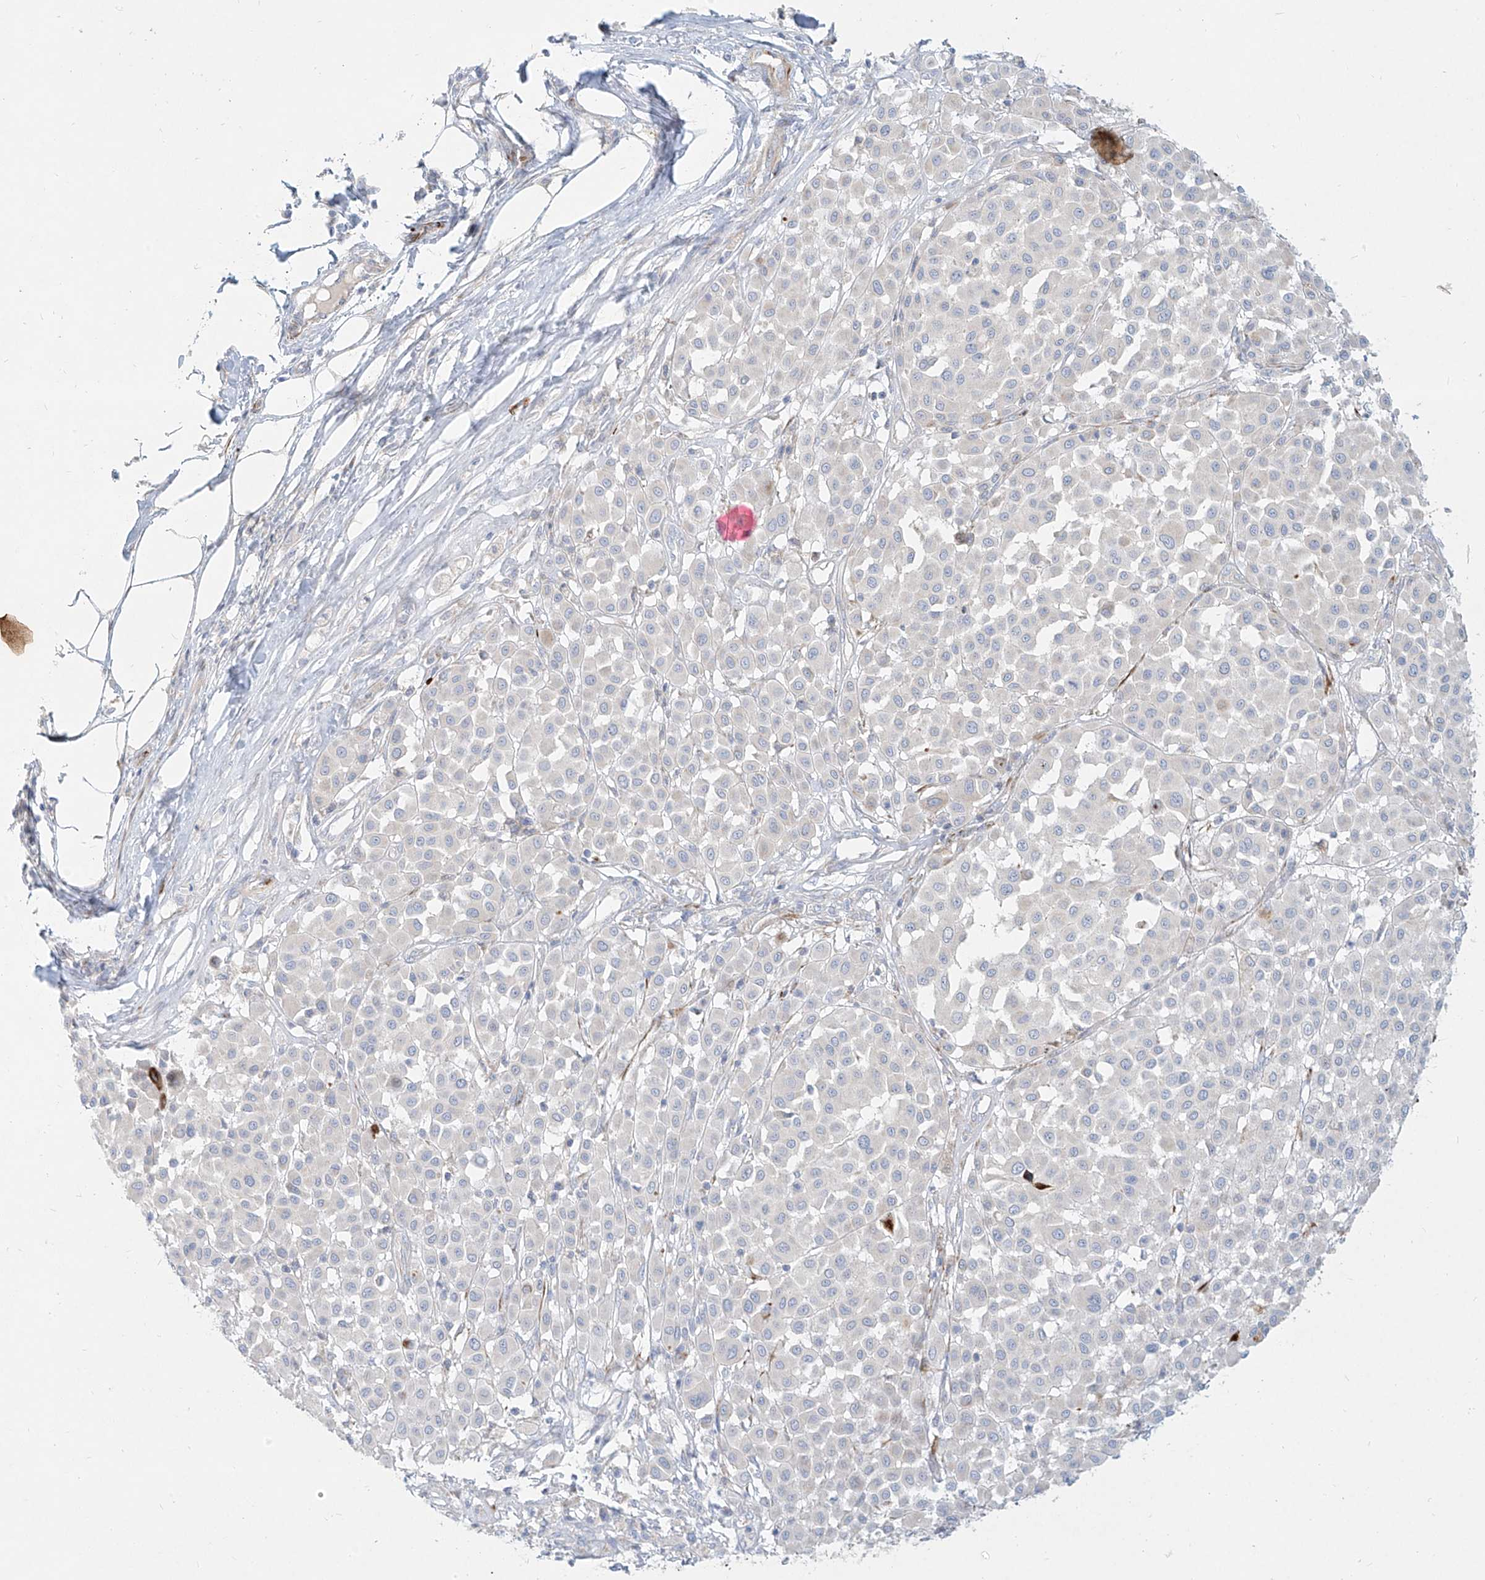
{"staining": {"intensity": "negative", "quantity": "none", "location": "none"}, "tissue": "melanoma", "cell_type": "Tumor cells", "image_type": "cancer", "snomed": [{"axis": "morphology", "description": "Malignant melanoma, Metastatic site"}, {"axis": "topography", "description": "Soft tissue"}], "caption": "This is an IHC photomicrograph of malignant melanoma (metastatic site). There is no expression in tumor cells.", "gene": "MTX2", "patient": {"sex": "male", "age": 41}}